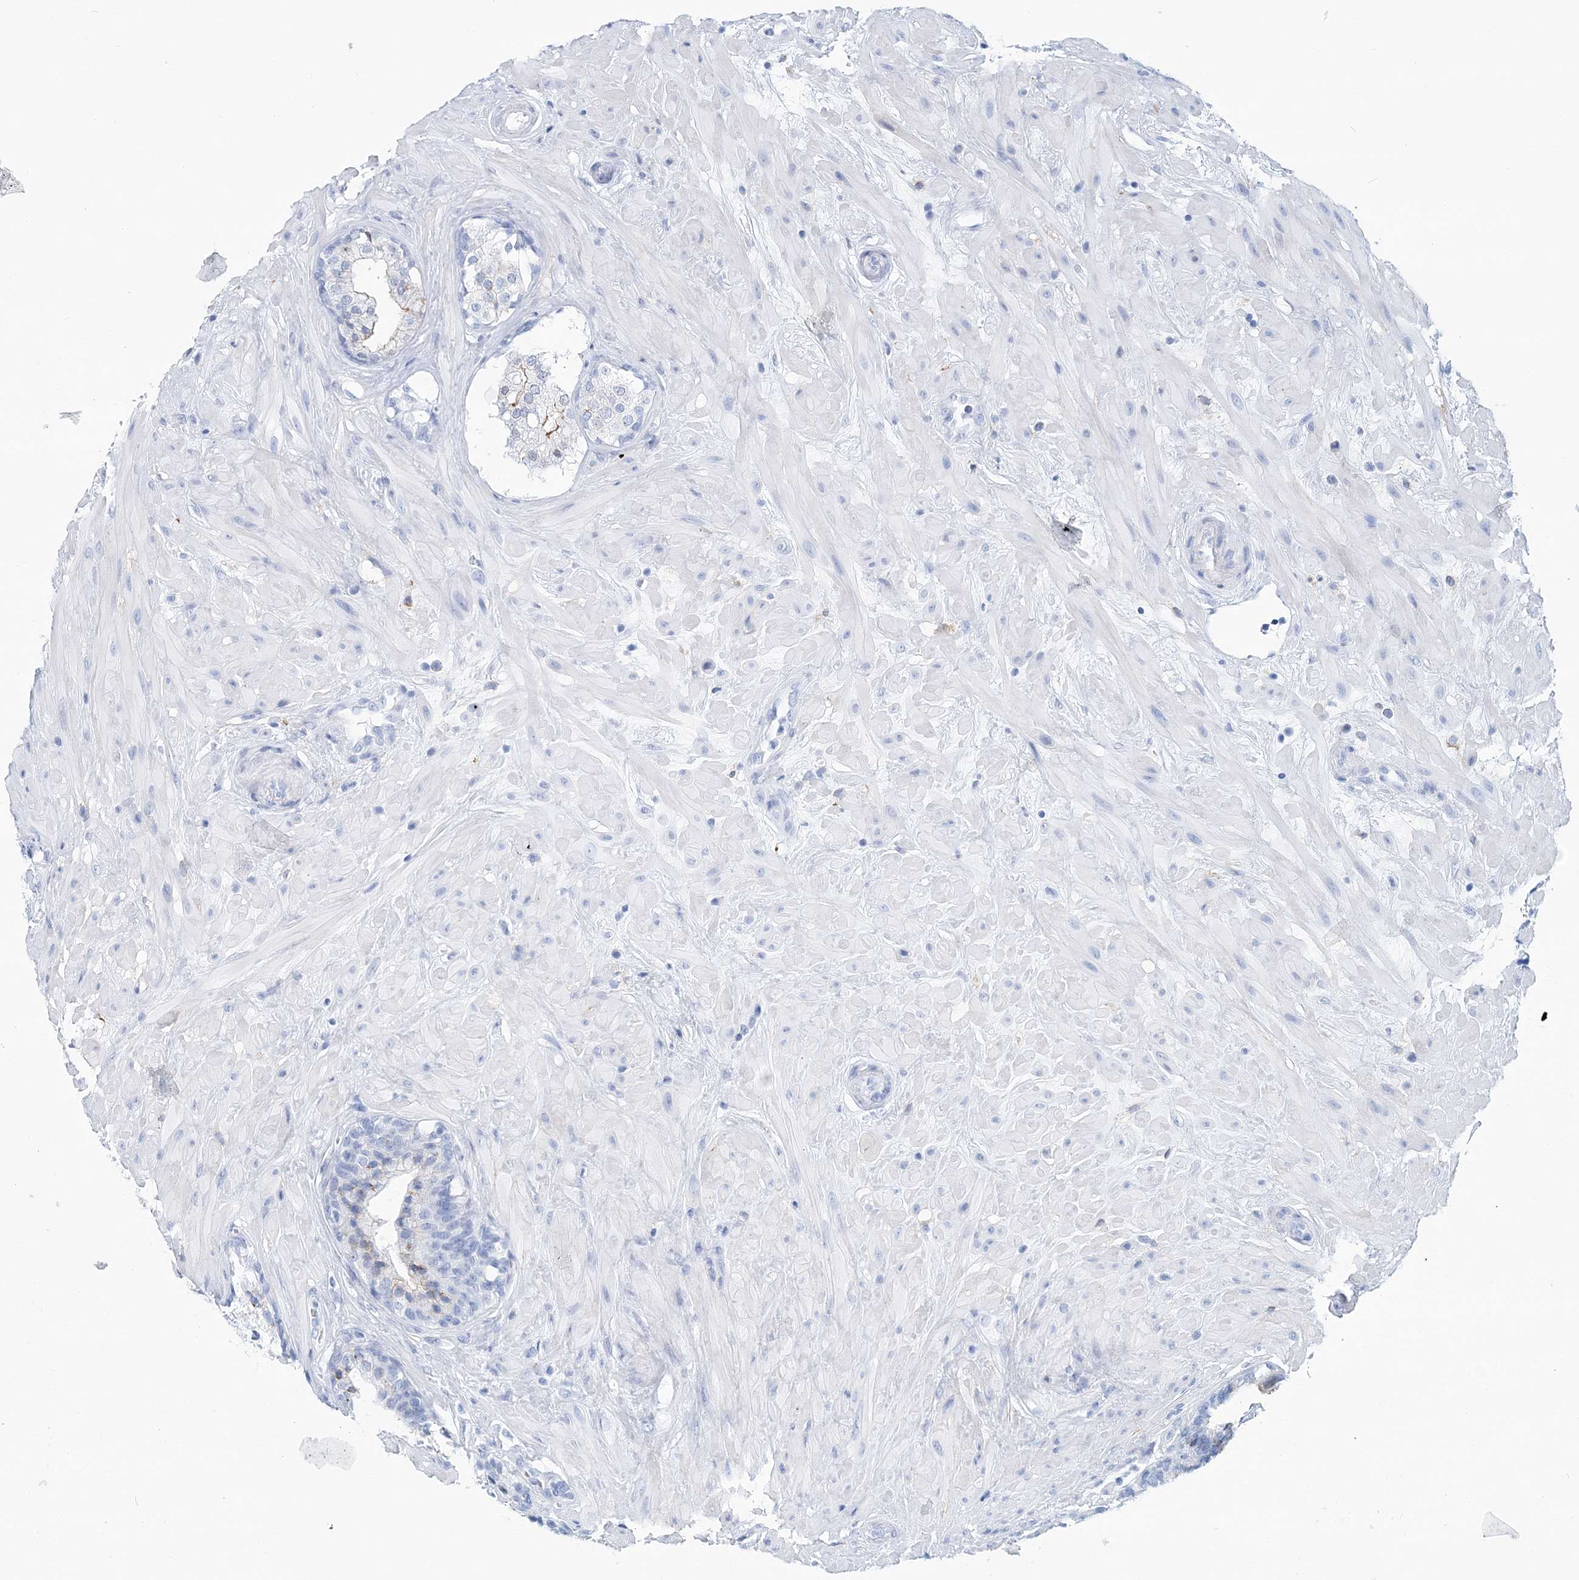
{"staining": {"intensity": "negative", "quantity": "none", "location": "none"}, "tissue": "prostate cancer", "cell_type": "Tumor cells", "image_type": "cancer", "snomed": [{"axis": "morphology", "description": "Adenocarcinoma, High grade"}, {"axis": "topography", "description": "Prostate"}], "caption": "Tumor cells show no significant staining in prostate adenocarcinoma (high-grade).", "gene": "NKX6-1", "patient": {"sex": "male", "age": 56}}